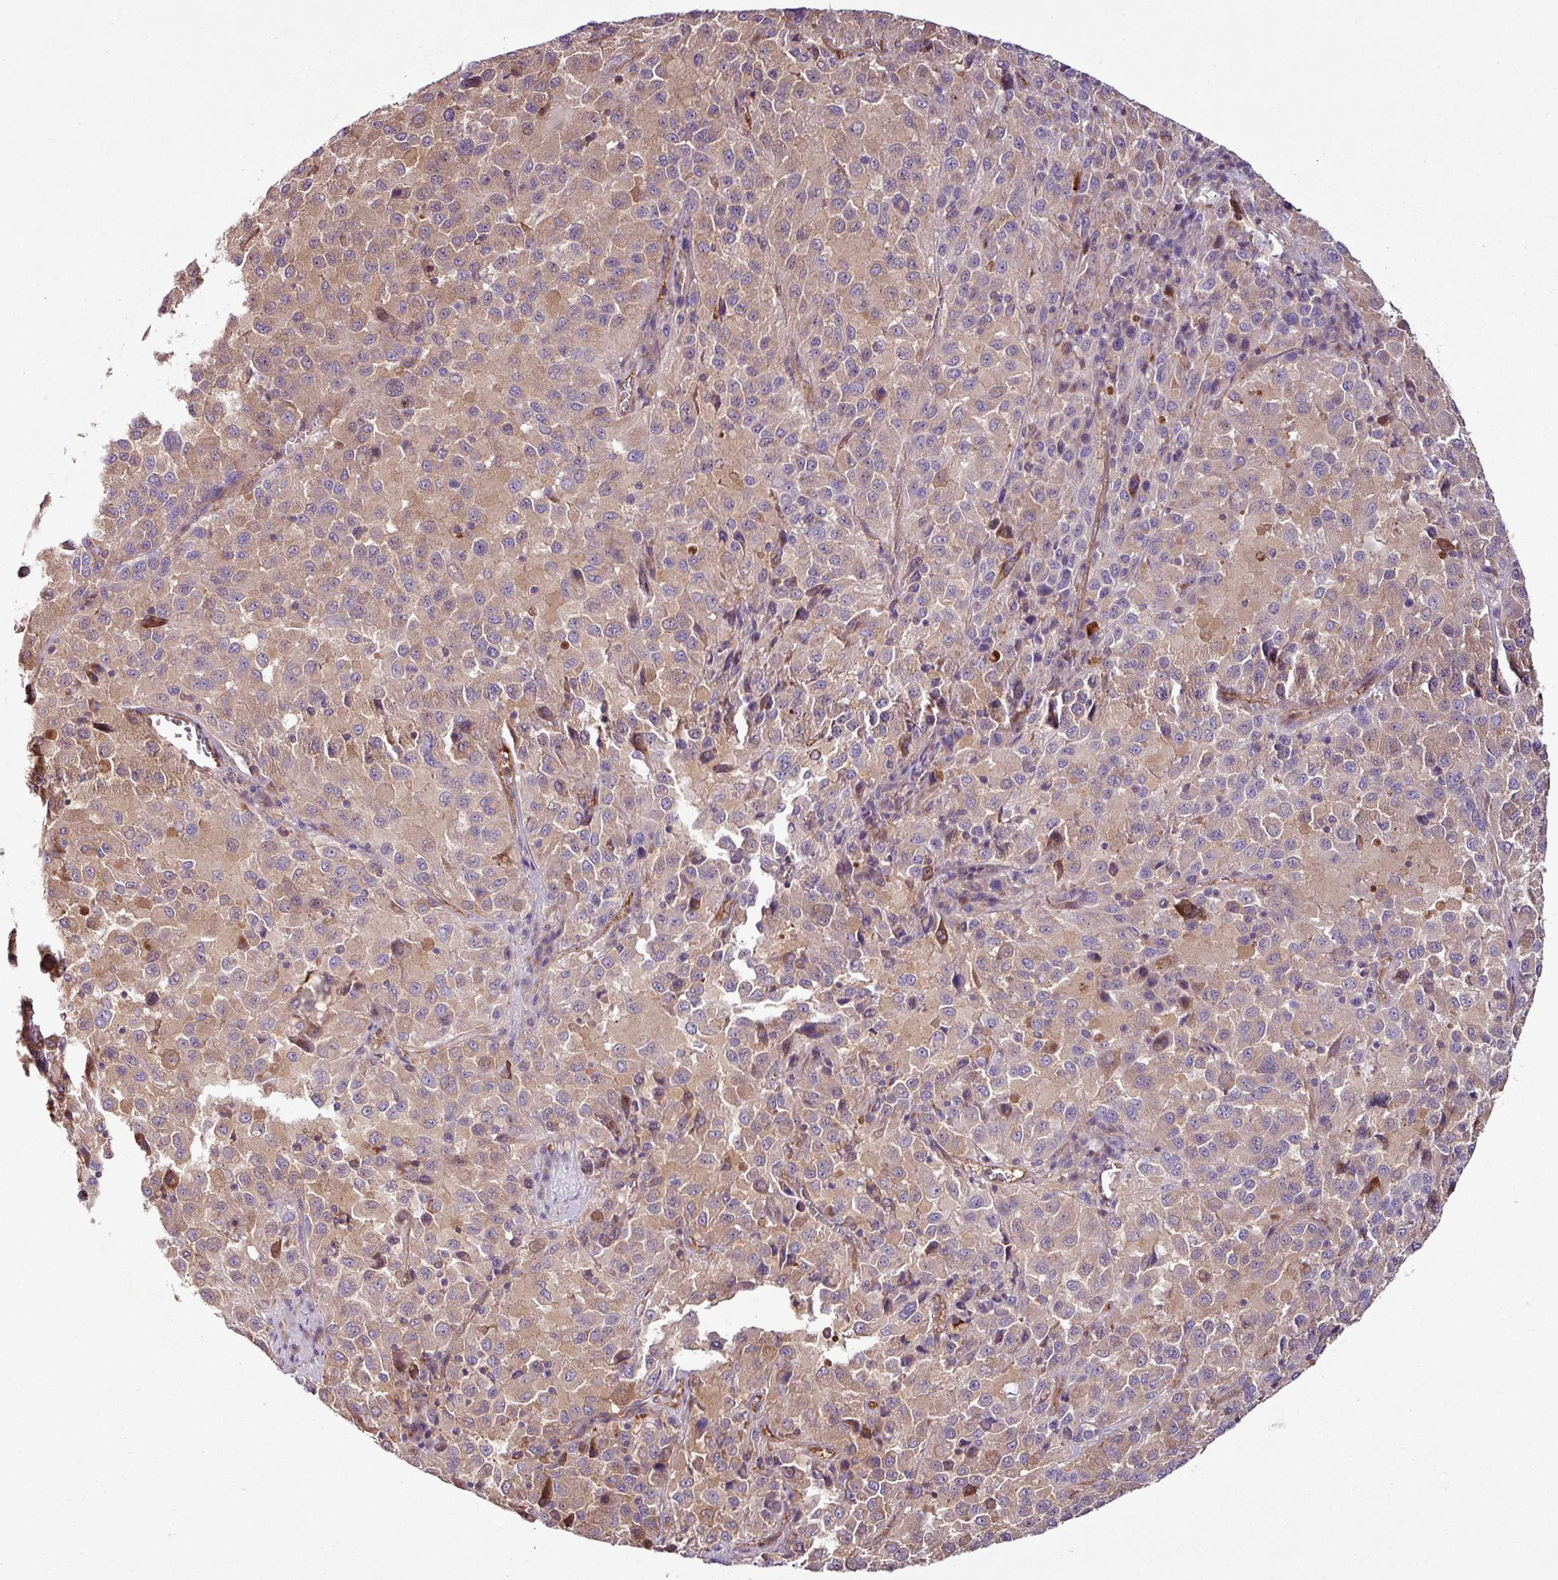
{"staining": {"intensity": "weak", "quantity": "25%-75%", "location": "cytoplasmic/membranous"}, "tissue": "melanoma", "cell_type": "Tumor cells", "image_type": "cancer", "snomed": [{"axis": "morphology", "description": "Malignant melanoma, Metastatic site"}, {"axis": "topography", "description": "Lung"}], "caption": "Protein staining shows weak cytoplasmic/membranous staining in approximately 25%-75% of tumor cells in malignant melanoma (metastatic site).", "gene": "ZNF106", "patient": {"sex": "male", "age": 64}}